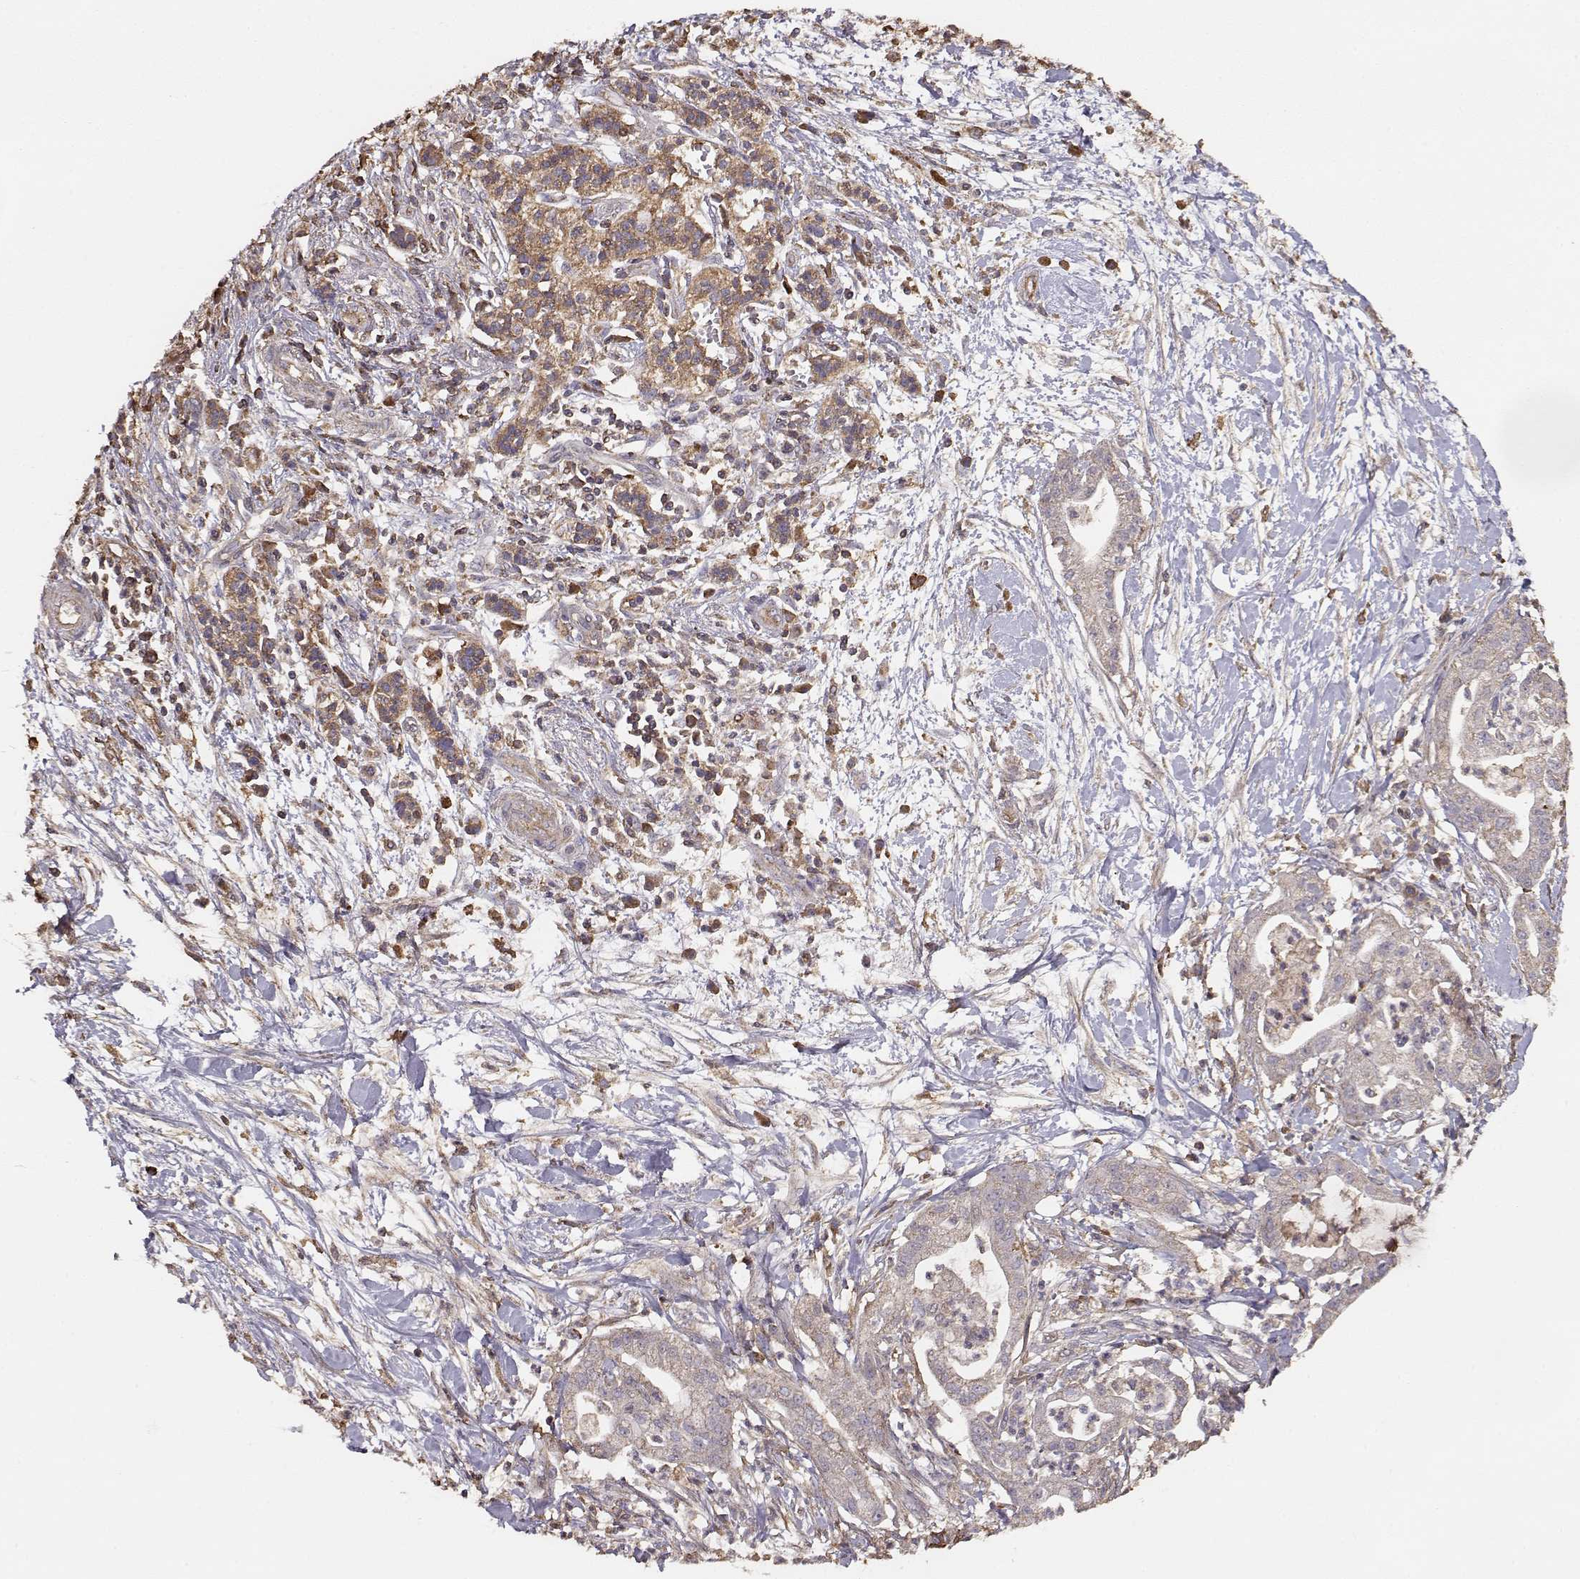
{"staining": {"intensity": "moderate", "quantity": "25%-75%", "location": "cytoplasmic/membranous"}, "tissue": "pancreatic cancer", "cell_type": "Tumor cells", "image_type": "cancer", "snomed": [{"axis": "morphology", "description": "Normal tissue, NOS"}, {"axis": "morphology", "description": "Adenocarcinoma, NOS"}, {"axis": "topography", "description": "Lymph node"}, {"axis": "topography", "description": "Pancreas"}], "caption": "DAB (3,3'-diaminobenzidine) immunohistochemical staining of human pancreatic cancer demonstrates moderate cytoplasmic/membranous protein expression in about 25%-75% of tumor cells. (brown staining indicates protein expression, while blue staining denotes nuclei).", "gene": "TARS3", "patient": {"sex": "female", "age": 58}}